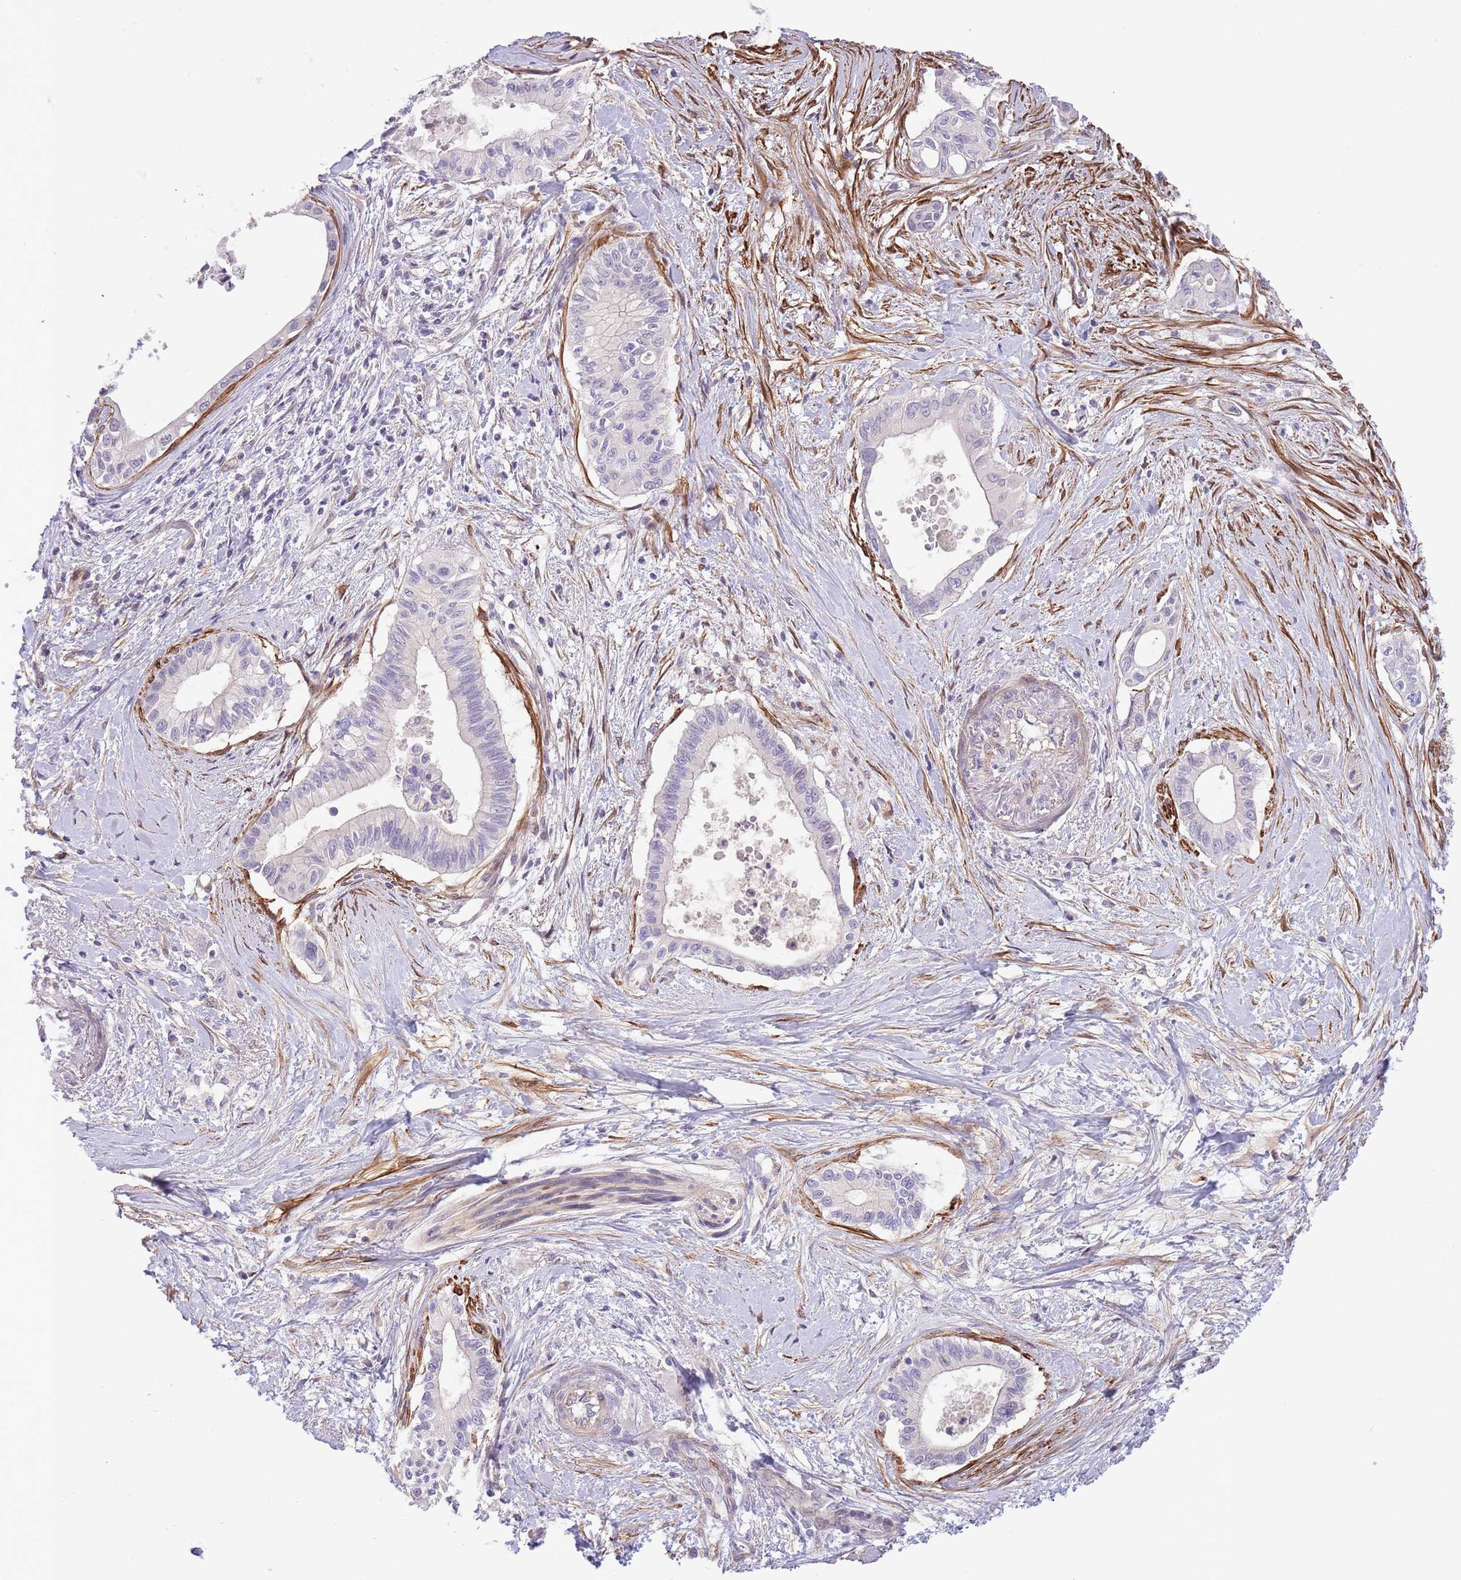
{"staining": {"intensity": "negative", "quantity": "none", "location": "none"}, "tissue": "pancreatic cancer", "cell_type": "Tumor cells", "image_type": "cancer", "snomed": [{"axis": "morphology", "description": "Adenocarcinoma, NOS"}, {"axis": "topography", "description": "Pancreas"}], "caption": "Protein analysis of pancreatic cancer (adenocarcinoma) exhibits no significant positivity in tumor cells. Nuclei are stained in blue.", "gene": "ZNF658", "patient": {"sex": "male", "age": 78}}